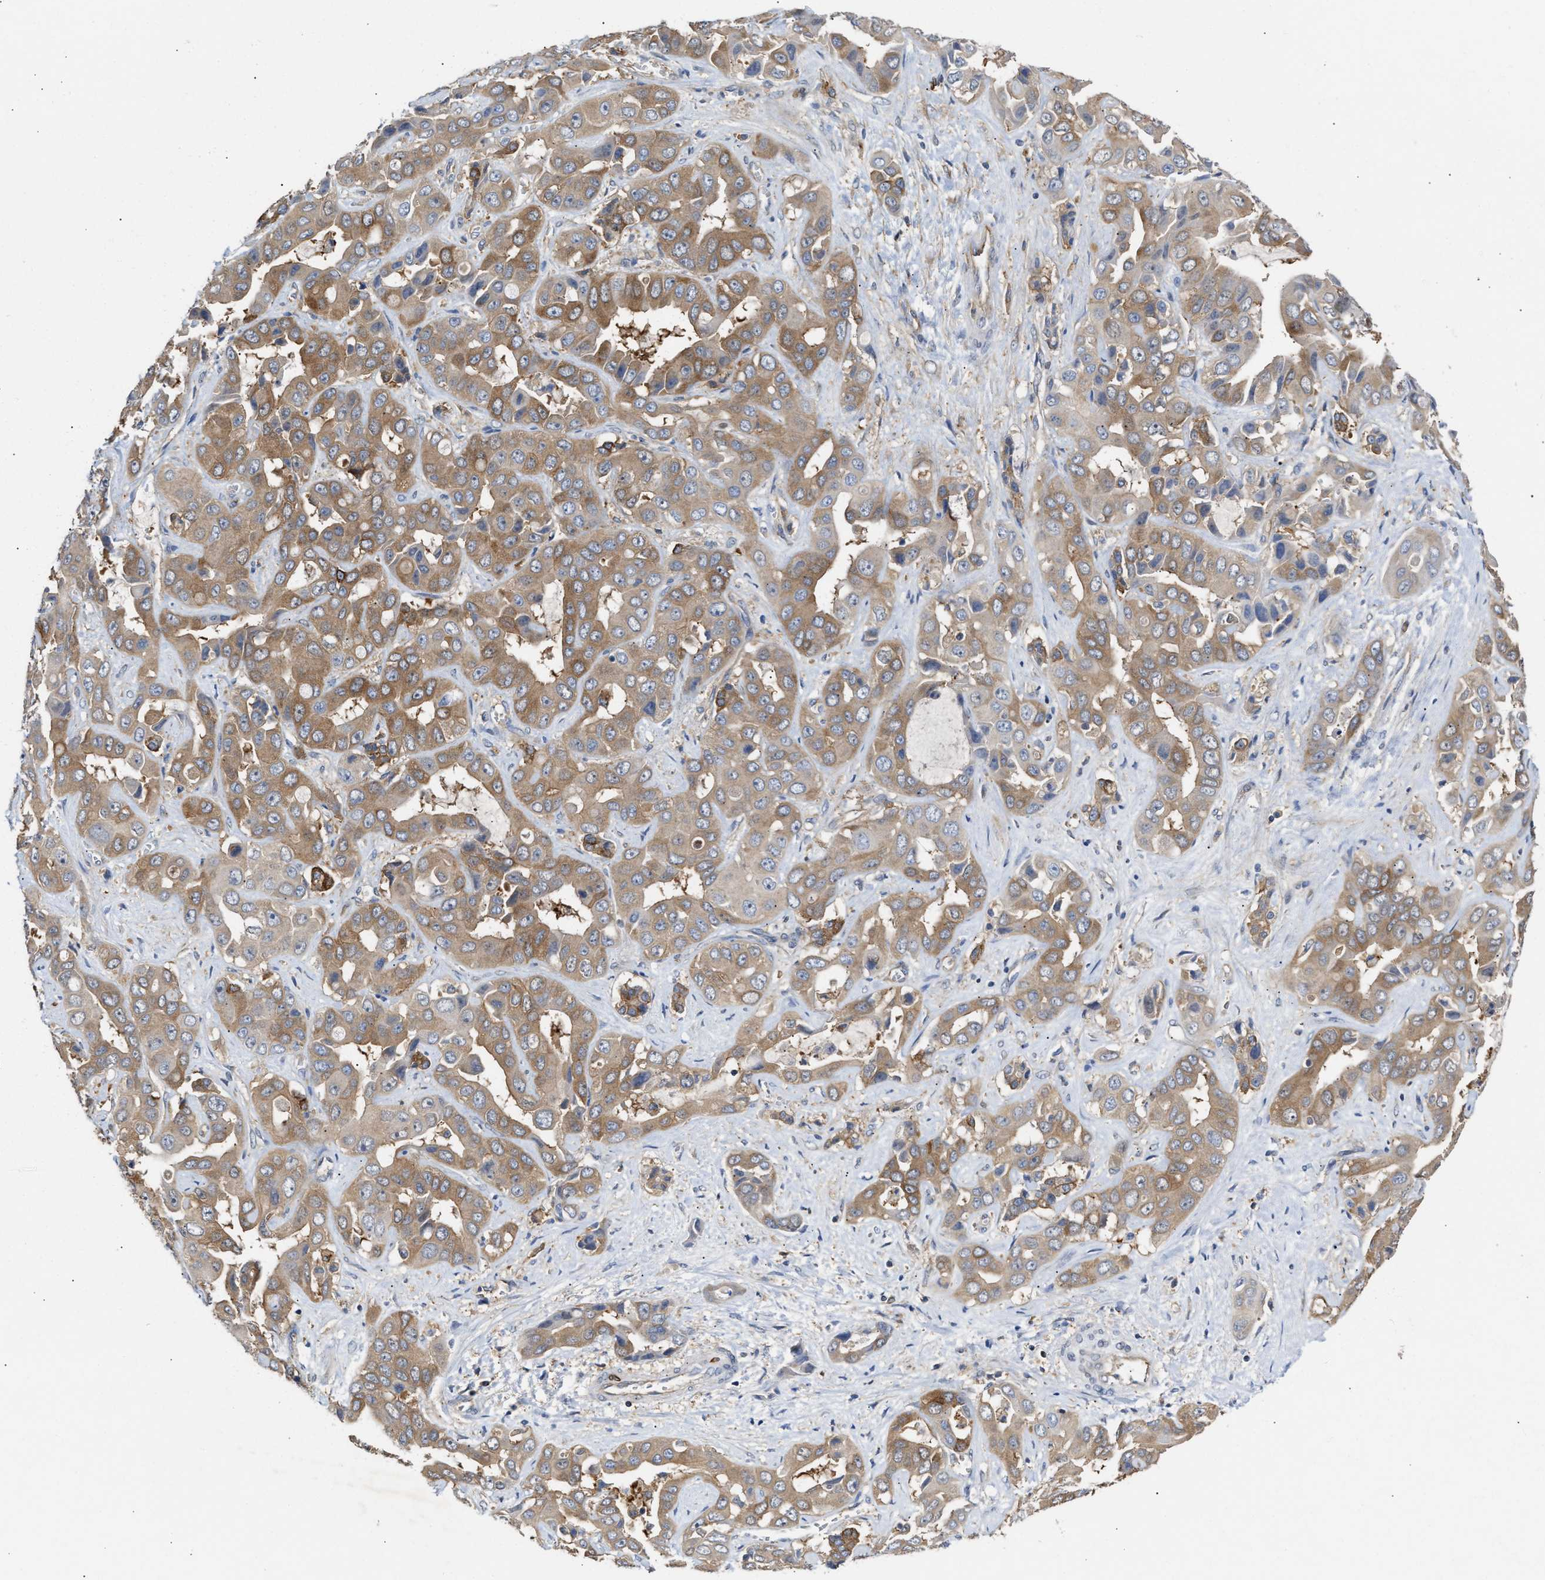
{"staining": {"intensity": "moderate", "quantity": ">75%", "location": "cytoplasmic/membranous"}, "tissue": "liver cancer", "cell_type": "Tumor cells", "image_type": "cancer", "snomed": [{"axis": "morphology", "description": "Cholangiocarcinoma"}, {"axis": "topography", "description": "Liver"}], "caption": "Brown immunohistochemical staining in liver cancer (cholangiocarcinoma) reveals moderate cytoplasmic/membranous staining in about >75% of tumor cells.", "gene": "BBLN", "patient": {"sex": "female", "age": 52}}